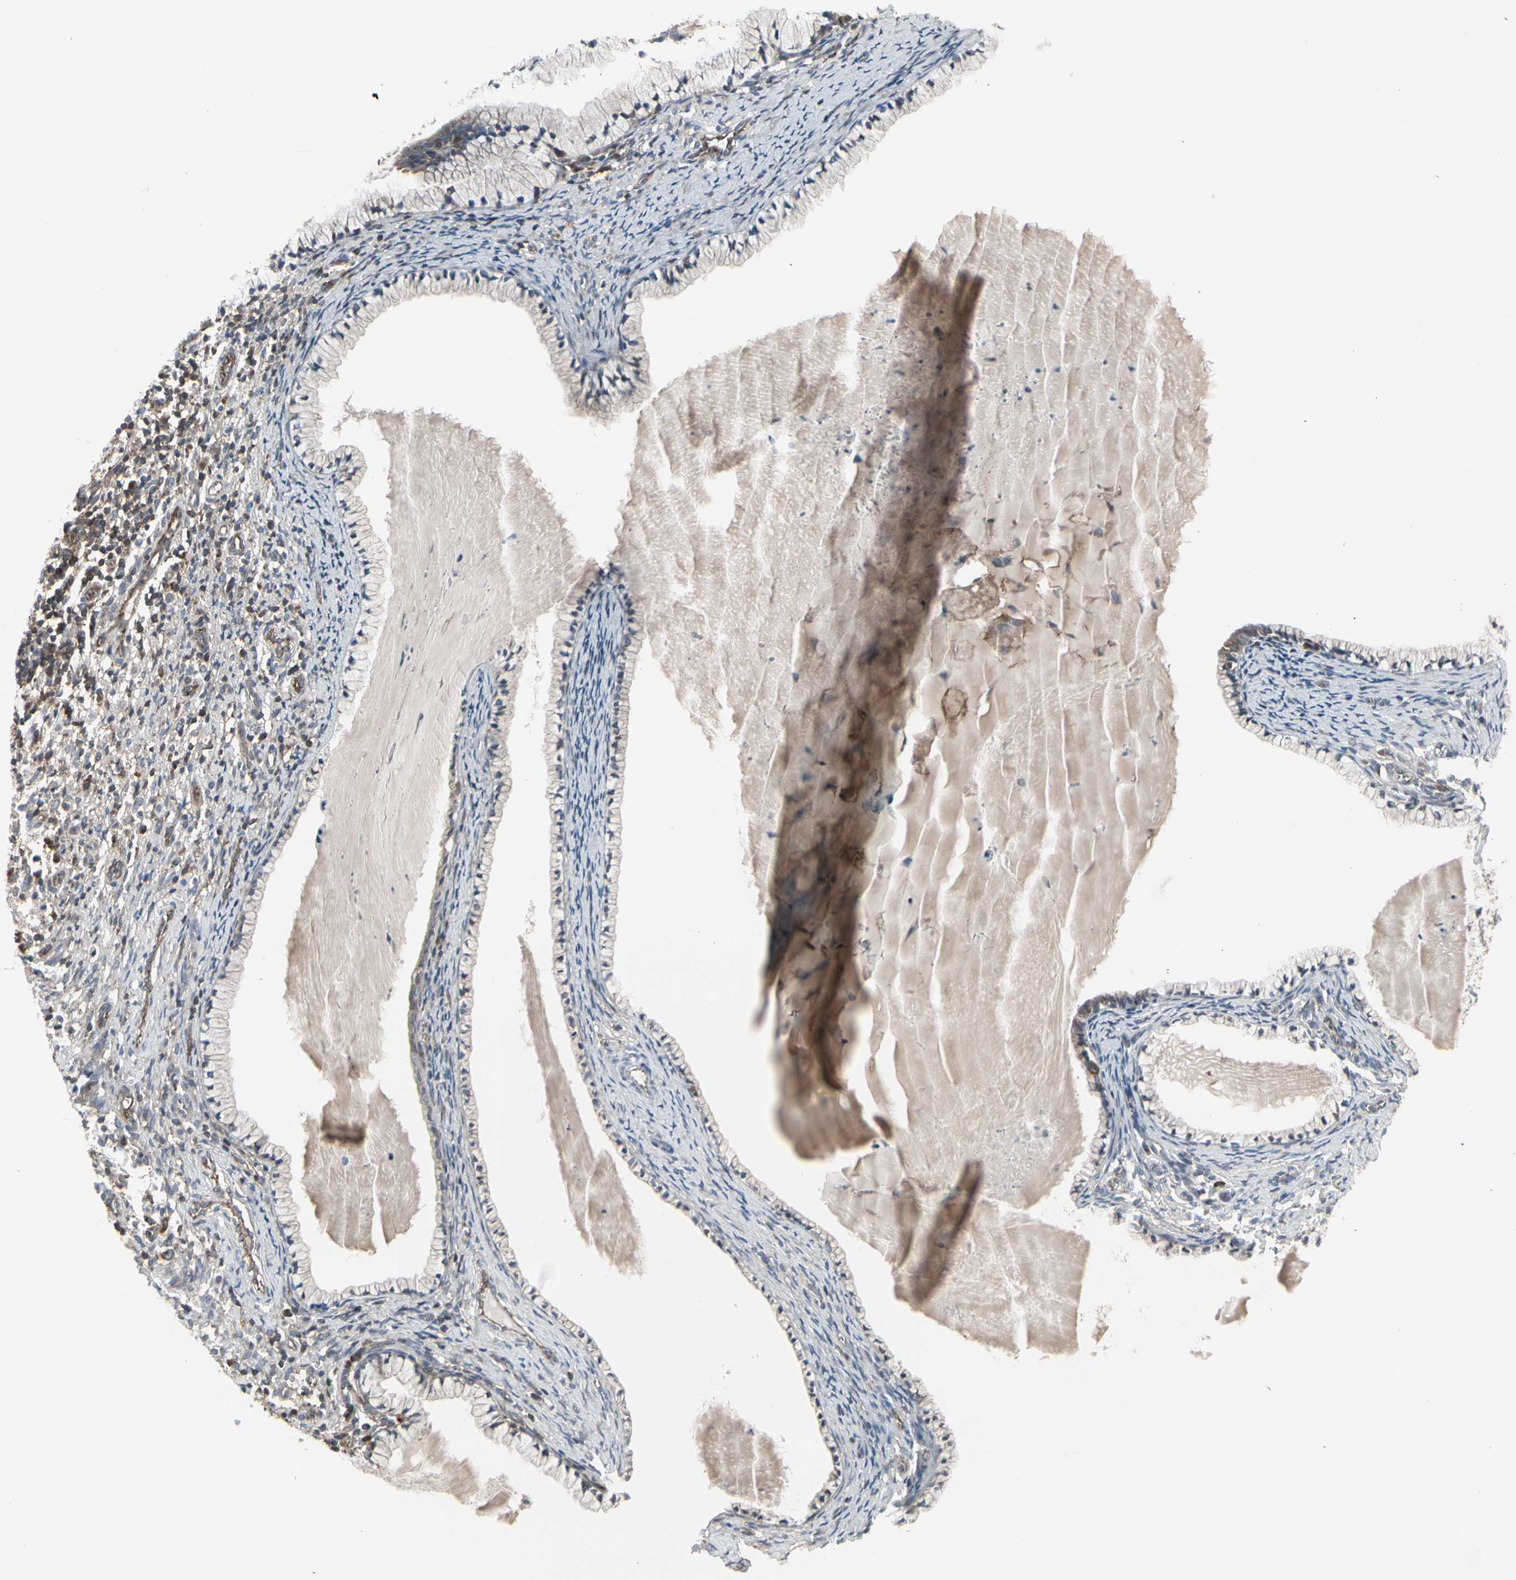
{"staining": {"intensity": "weak", "quantity": ">75%", "location": "cytoplasmic/membranous"}, "tissue": "cervix", "cell_type": "Glandular cells", "image_type": "normal", "snomed": [{"axis": "morphology", "description": "Normal tissue, NOS"}, {"axis": "topography", "description": "Cervix"}], "caption": "A low amount of weak cytoplasmic/membranous expression is seen in approximately >75% of glandular cells in unremarkable cervix. (Stains: DAB in brown, nuclei in blue, Microscopy: brightfield microscopy at high magnification).", "gene": "EPS15", "patient": {"sex": "female", "age": 70}}